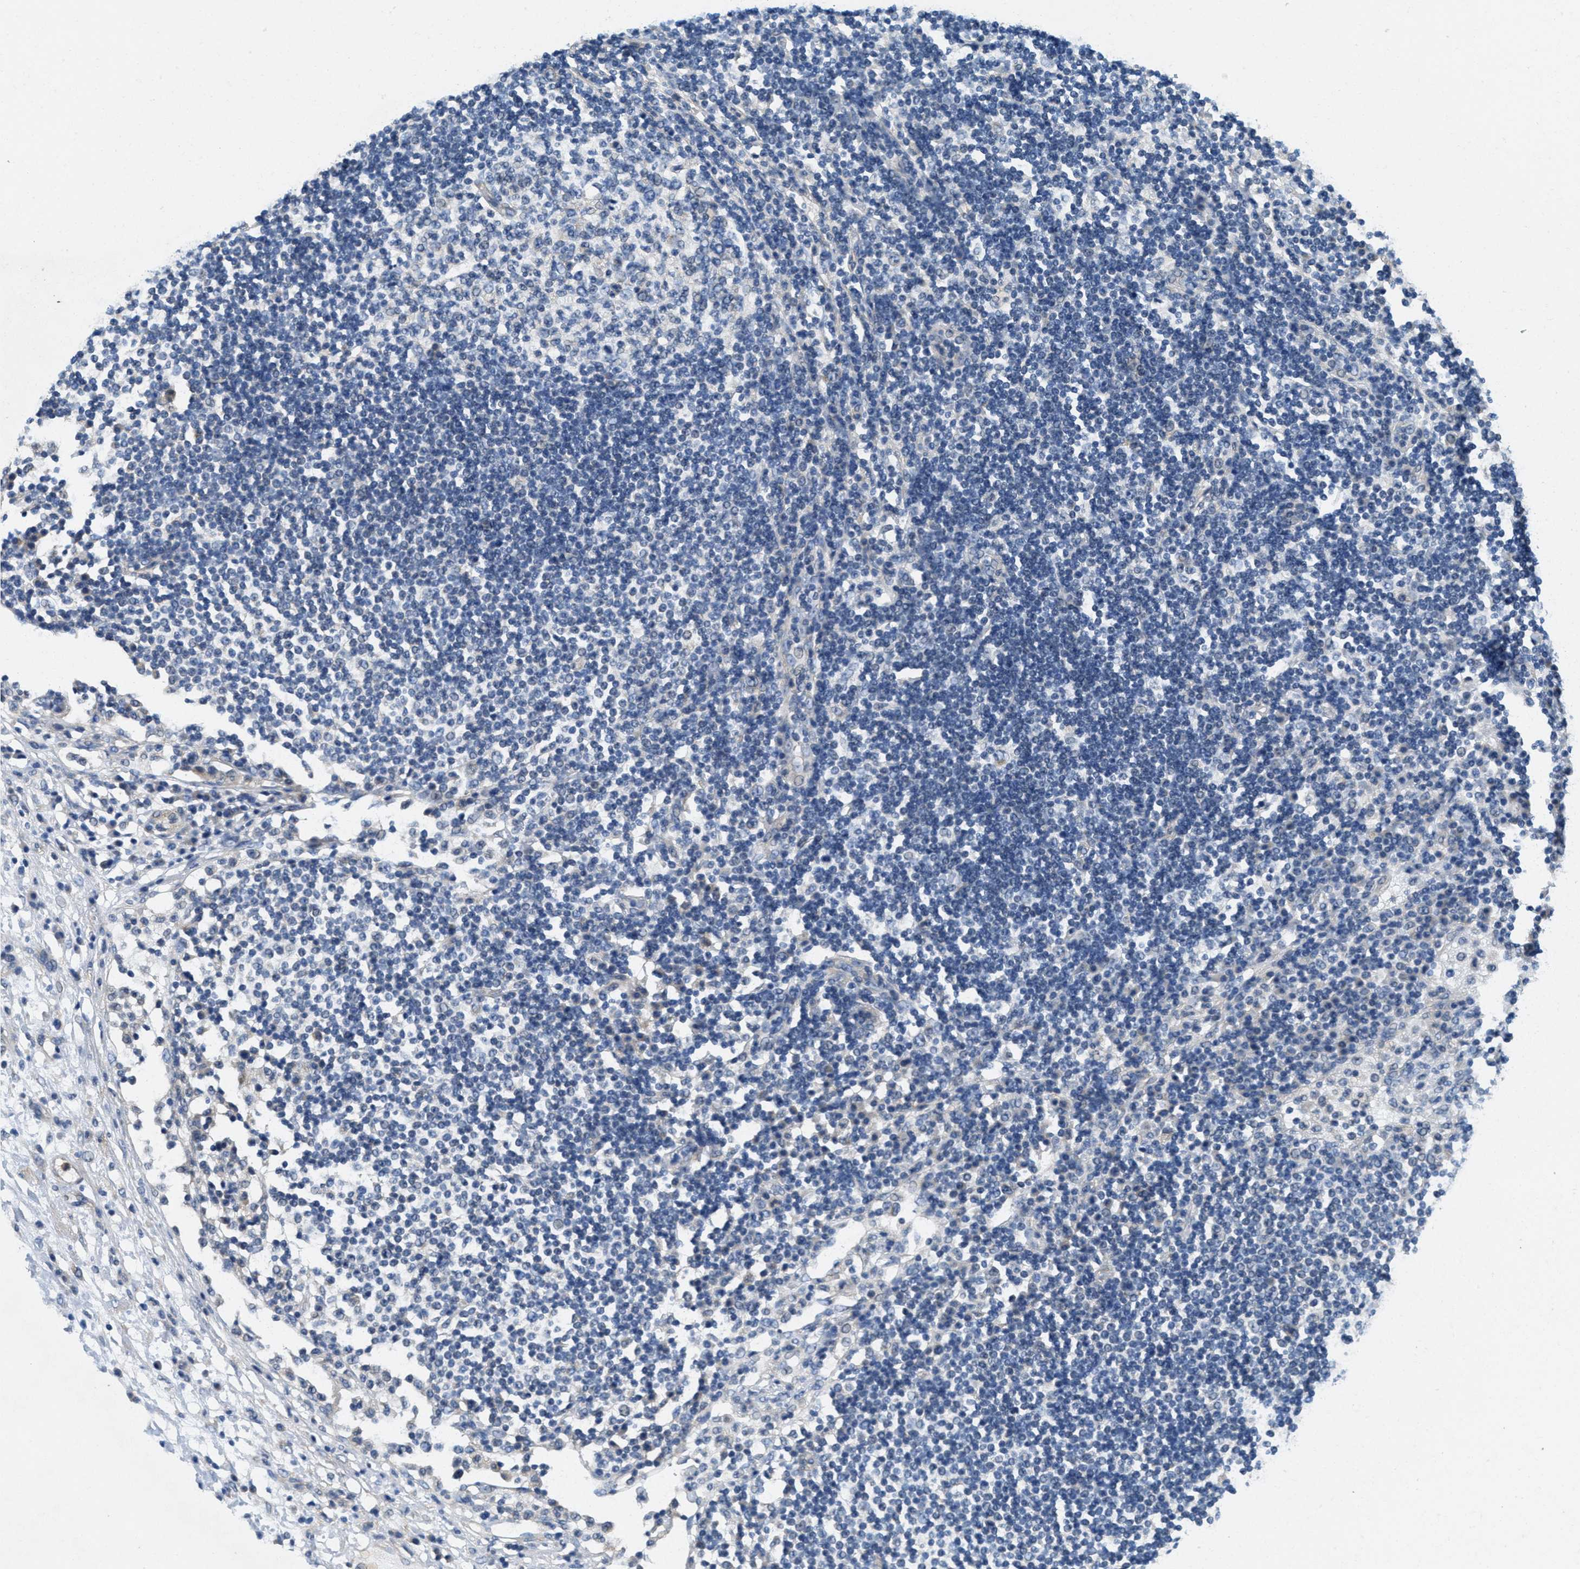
{"staining": {"intensity": "weak", "quantity": "<25%", "location": "cytoplasmic/membranous"}, "tissue": "lymph node", "cell_type": "Germinal center cells", "image_type": "normal", "snomed": [{"axis": "morphology", "description": "Normal tissue, NOS"}, {"axis": "topography", "description": "Lymph node"}], "caption": "IHC histopathology image of benign lymph node: human lymph node stained with DAB reveals no significant protein positivity in germinal center cells.", "gene": "TOMM70", "patient": {"sex": "female", "age": 53}}